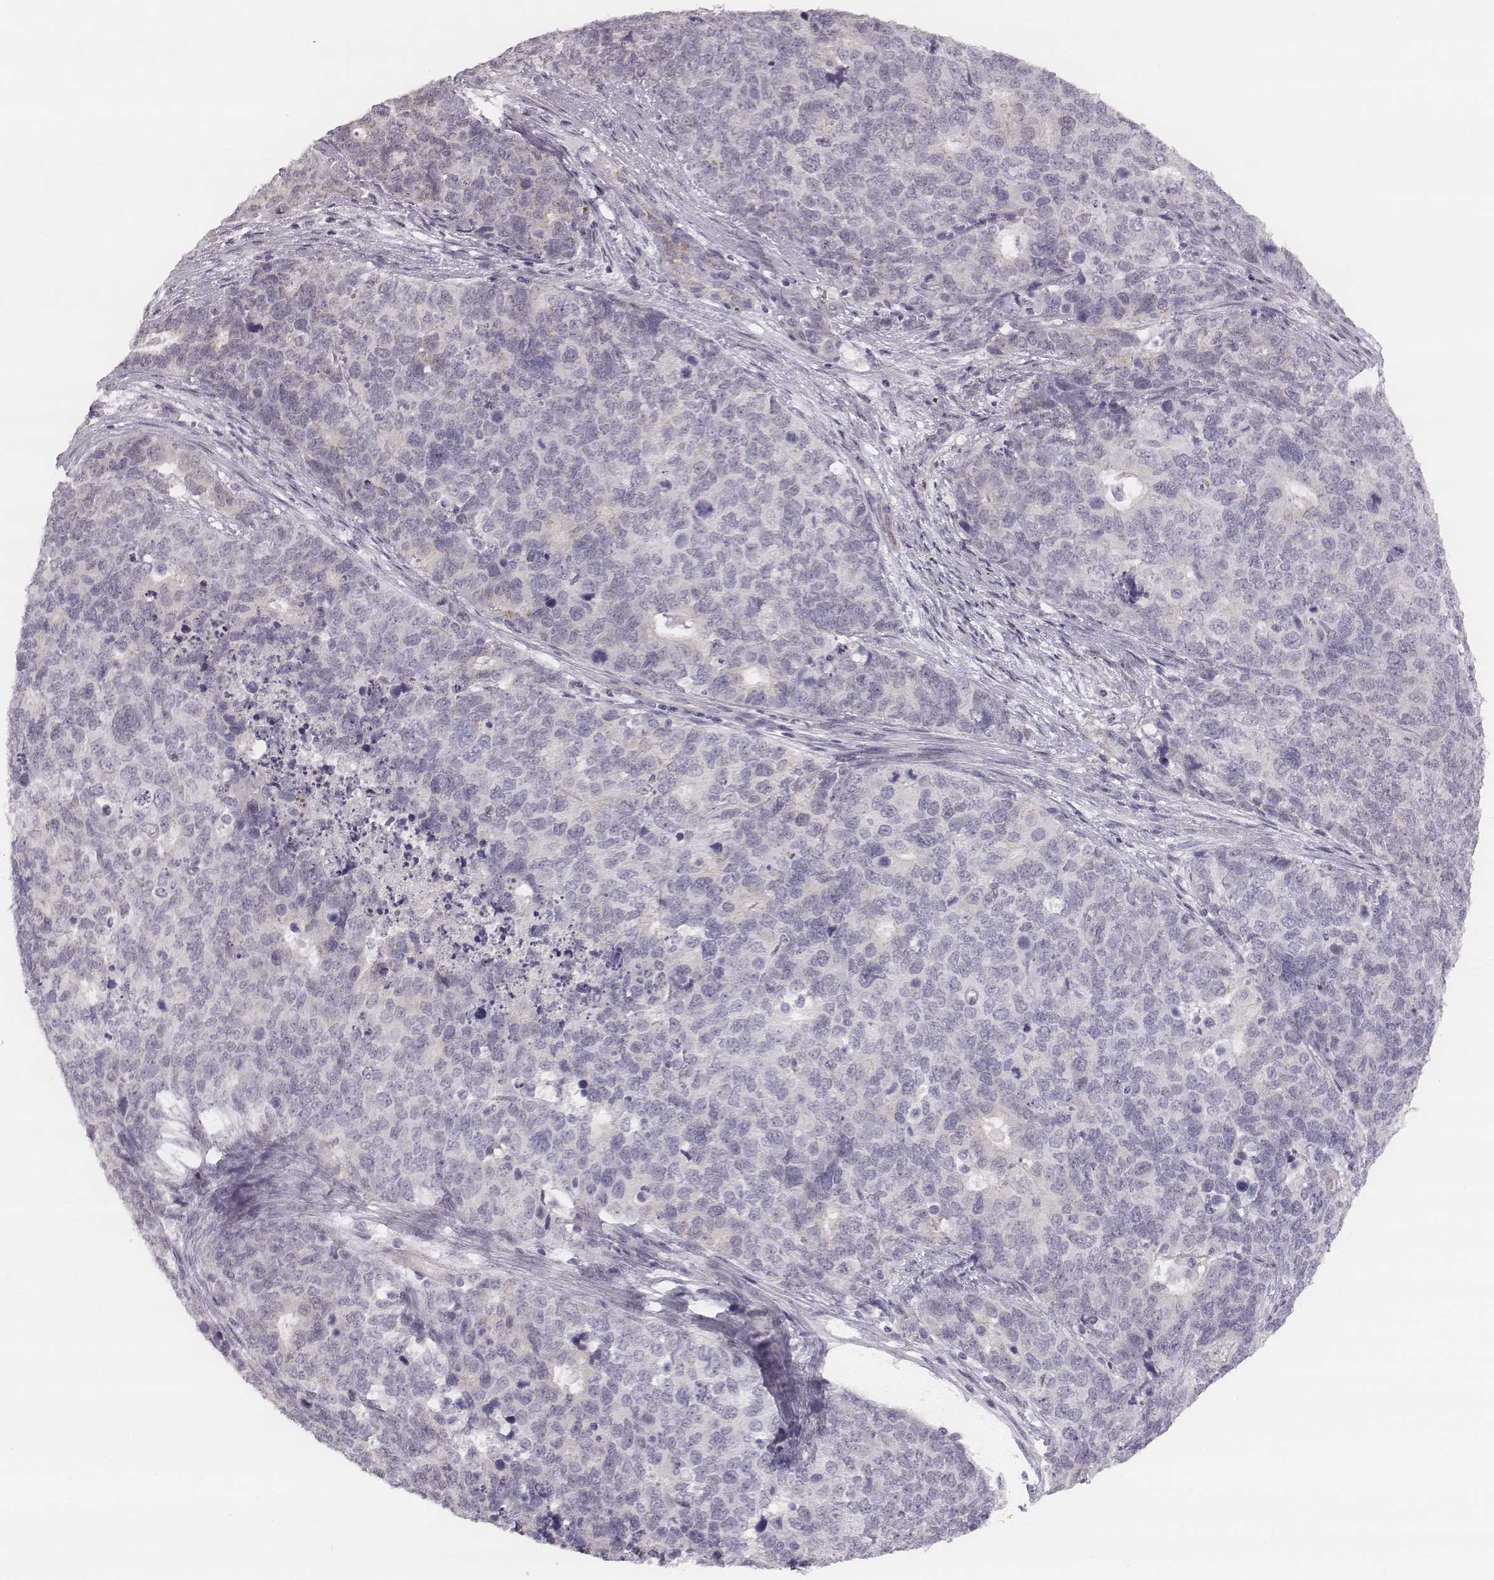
{"staining": {"intensity": "negative", "quantity": "none", "location": "none"}, "tissue": "cervical cancer", "cell_type": "Tumor cells", "image_type": "cancer", "snomed": [{"axis": "morphology", "description": "Squamous cell carcinoma, NOS"}, {"axis": "topography", "description": "Cervix"}], "caption": "High magnification brightfield microscopy of squamous cell carcinoma (cervical) stained with DAB (3,3'-diaminobenzidine) (brown) and counterstained with hematoxylin (blue): tumor cells show no significant staining. (DAB (3,3'-diaminobenzidine) immunohistochemistry (IHC) with hematoxylin counter stain).", "gene": "KCNJ12", "patient": {"sex": "female", "age": 63}}